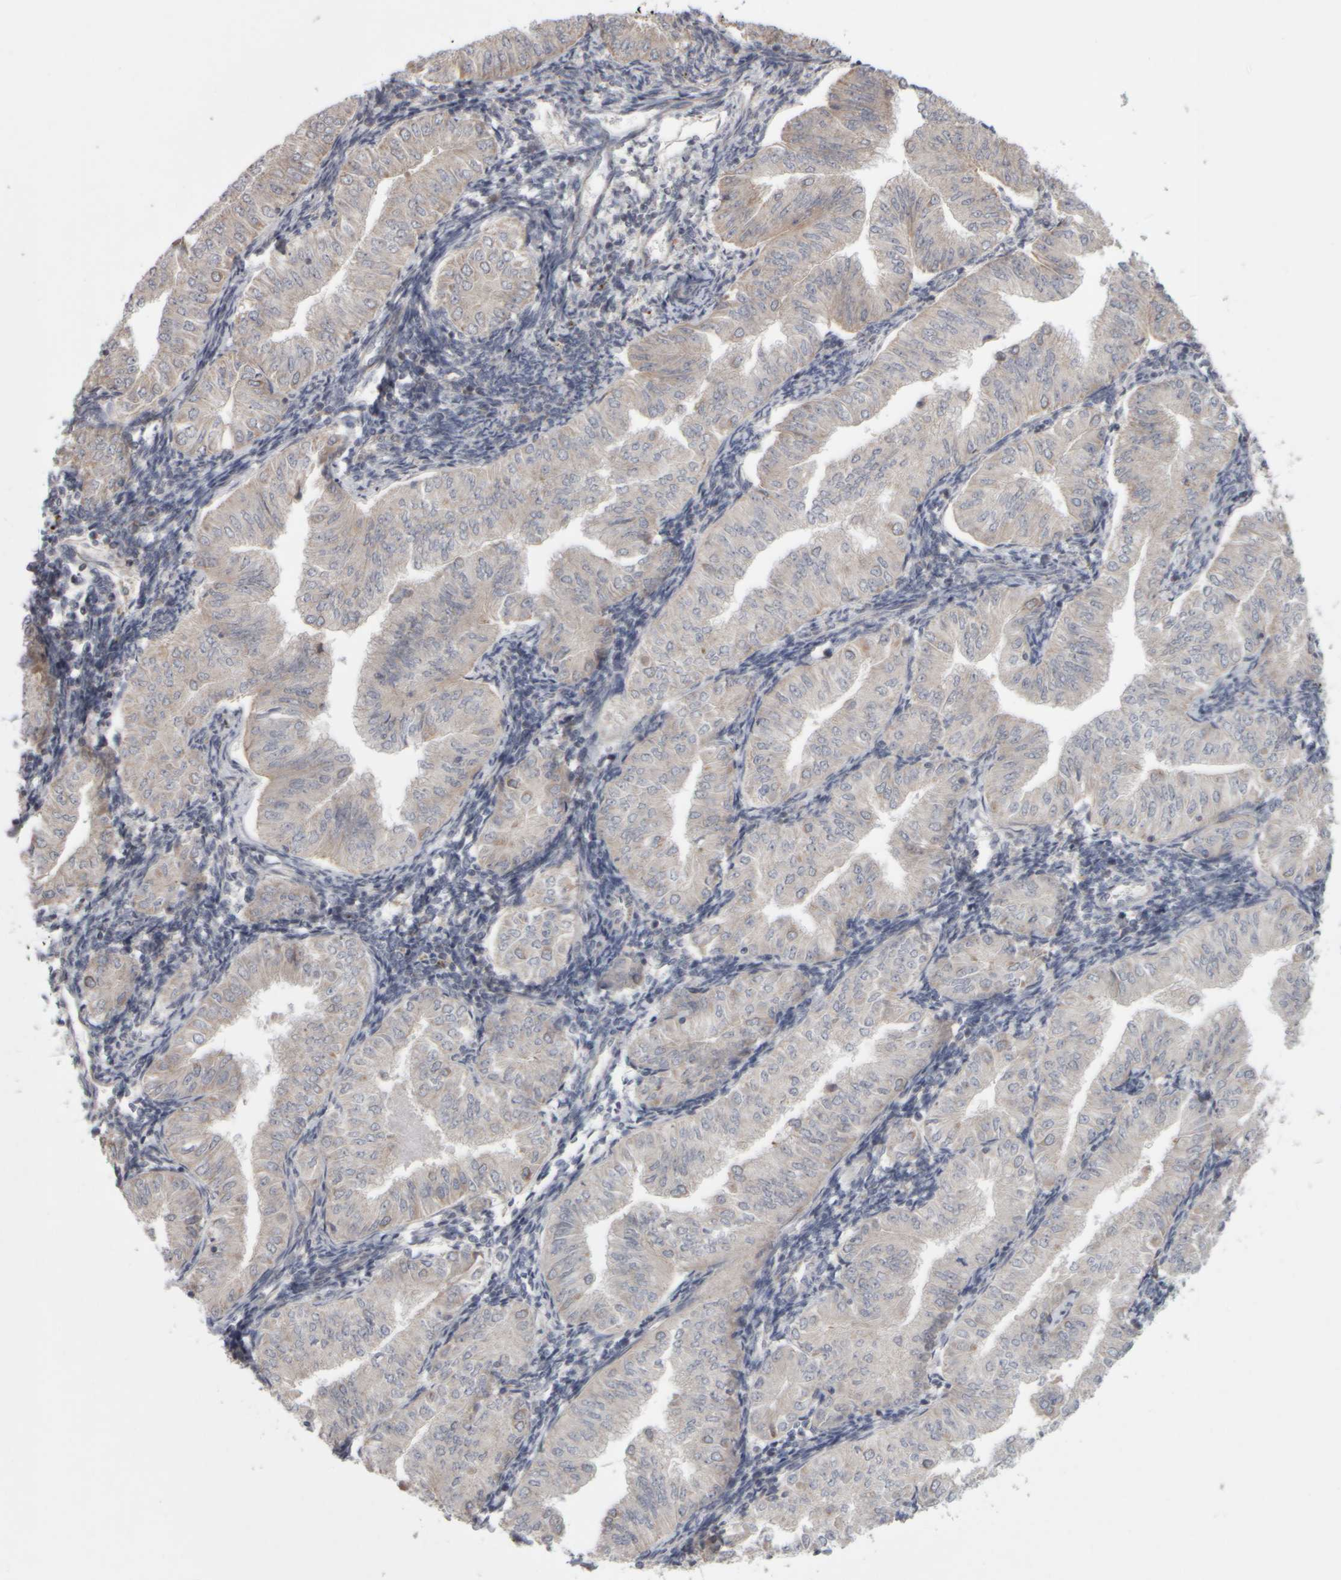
{"staining": {"intensity": "negative", "quantity": "none", "location": "none"}, "tissue": "endometrial cancer", "cell_type": "Tumor cells", "image_type": "cancer", "snomed": [{"axis": "morphology", "description": "Normal tissue, NOS"}, {"axis": "morphology", "description": "Adenocarcinoma, NOS"}, {"axis": "topography", "description": "Endometrium"}], "caption": "This is an immunohistochemistry (IHC) image of human endometrial adenocarcinoma. There is no expression in tumor cells.", "gene": "SCO1", "patient": {"sex": "female", "age": 53}}